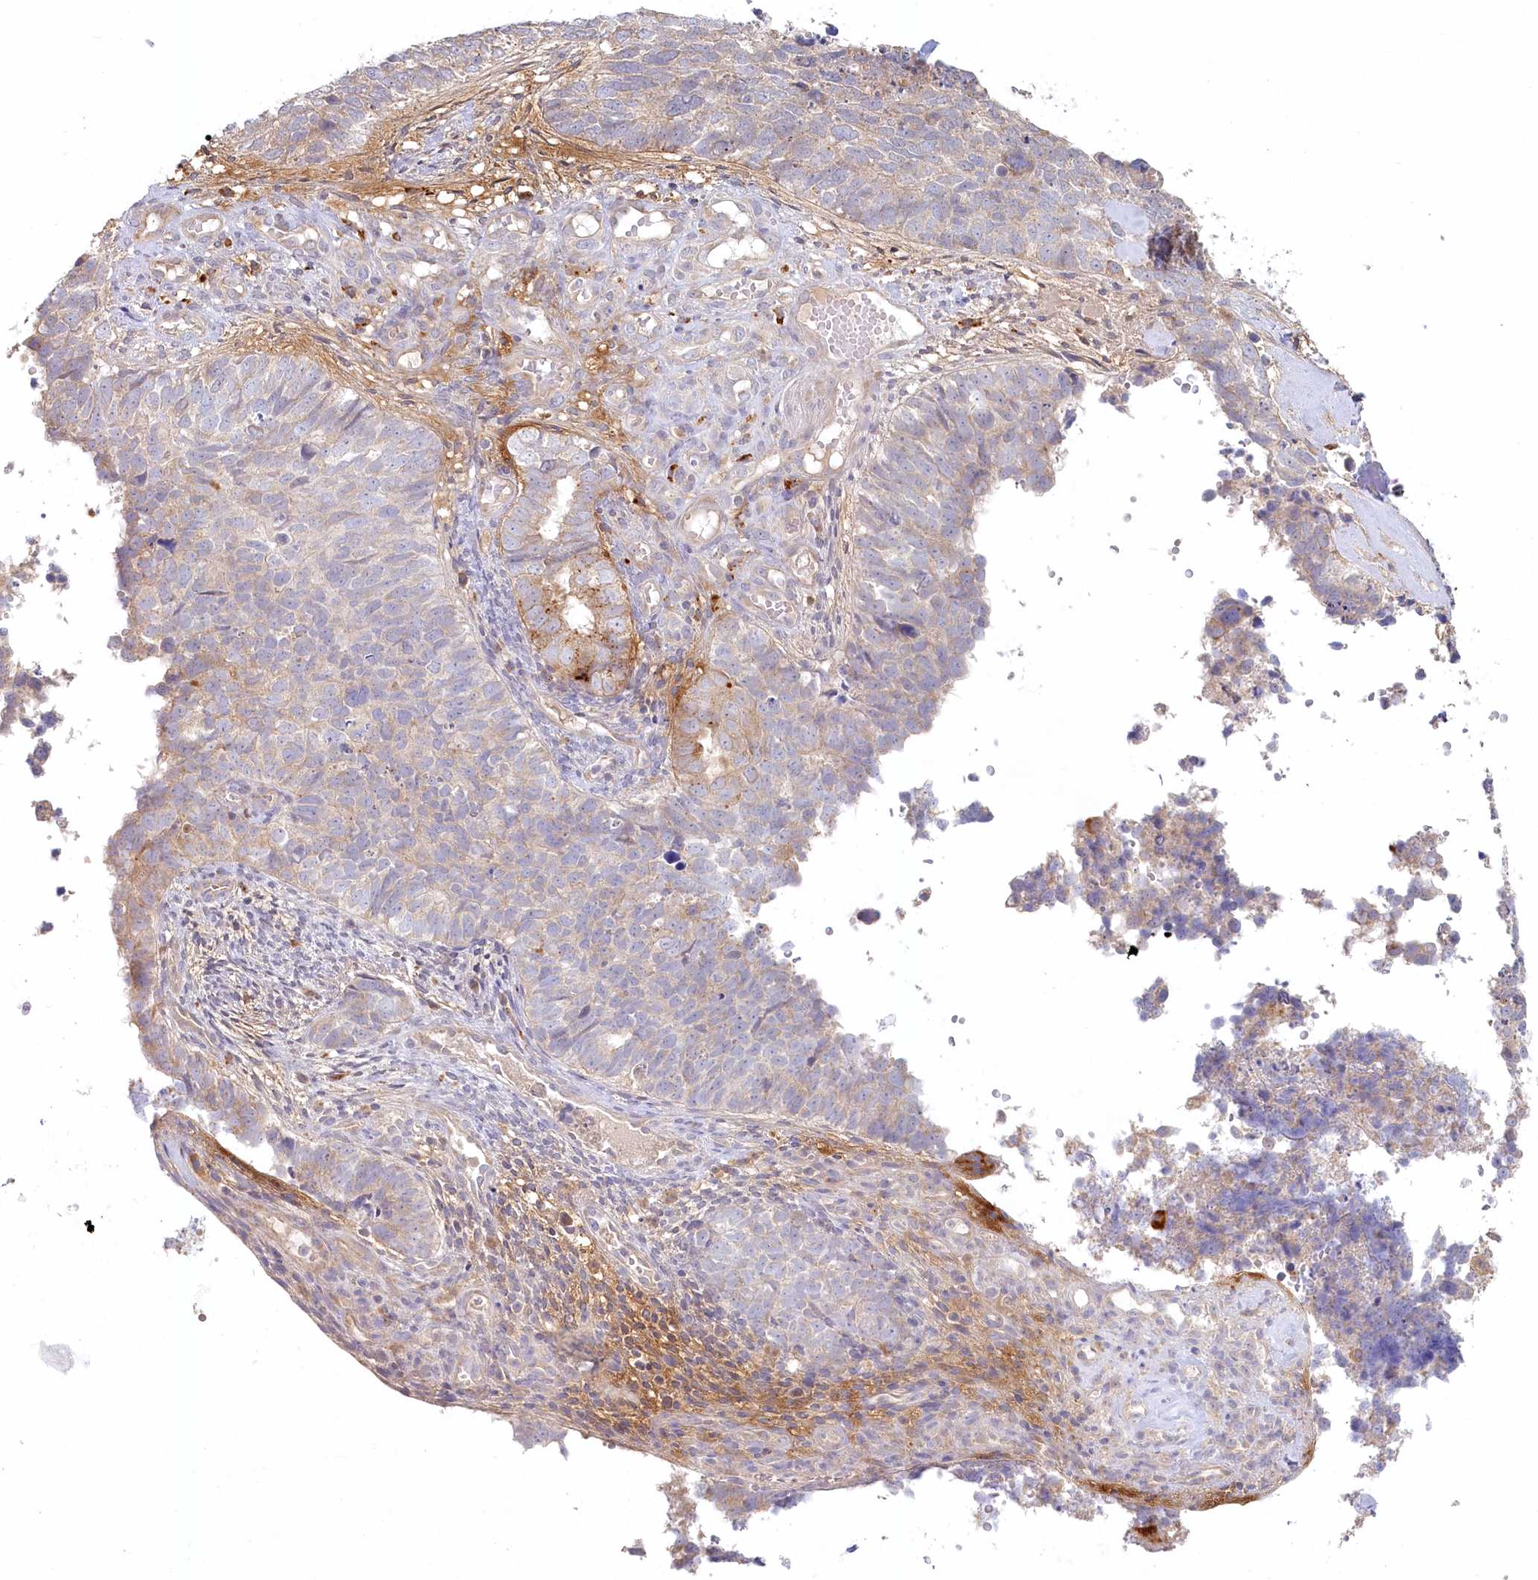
{"staining": {"intensity": "weak", "quantity": "<25%", "location": "cytoplasmic/membranous"}, "tissue": "cervical cancer", "cell_type": "Tumor cells", "image_type": "cancer", "snomed": [{"axis": "morphology", "description": "Squamous cell carcinoma, NOS"}, {"axis": "topography", "description": "Cervix"}], "caption": "Tumor cells show no significant positivity in squamous cell carcinoma (cervical).", "gene": "VSIG1", "patient": {"sex": "female", "age": 63}}